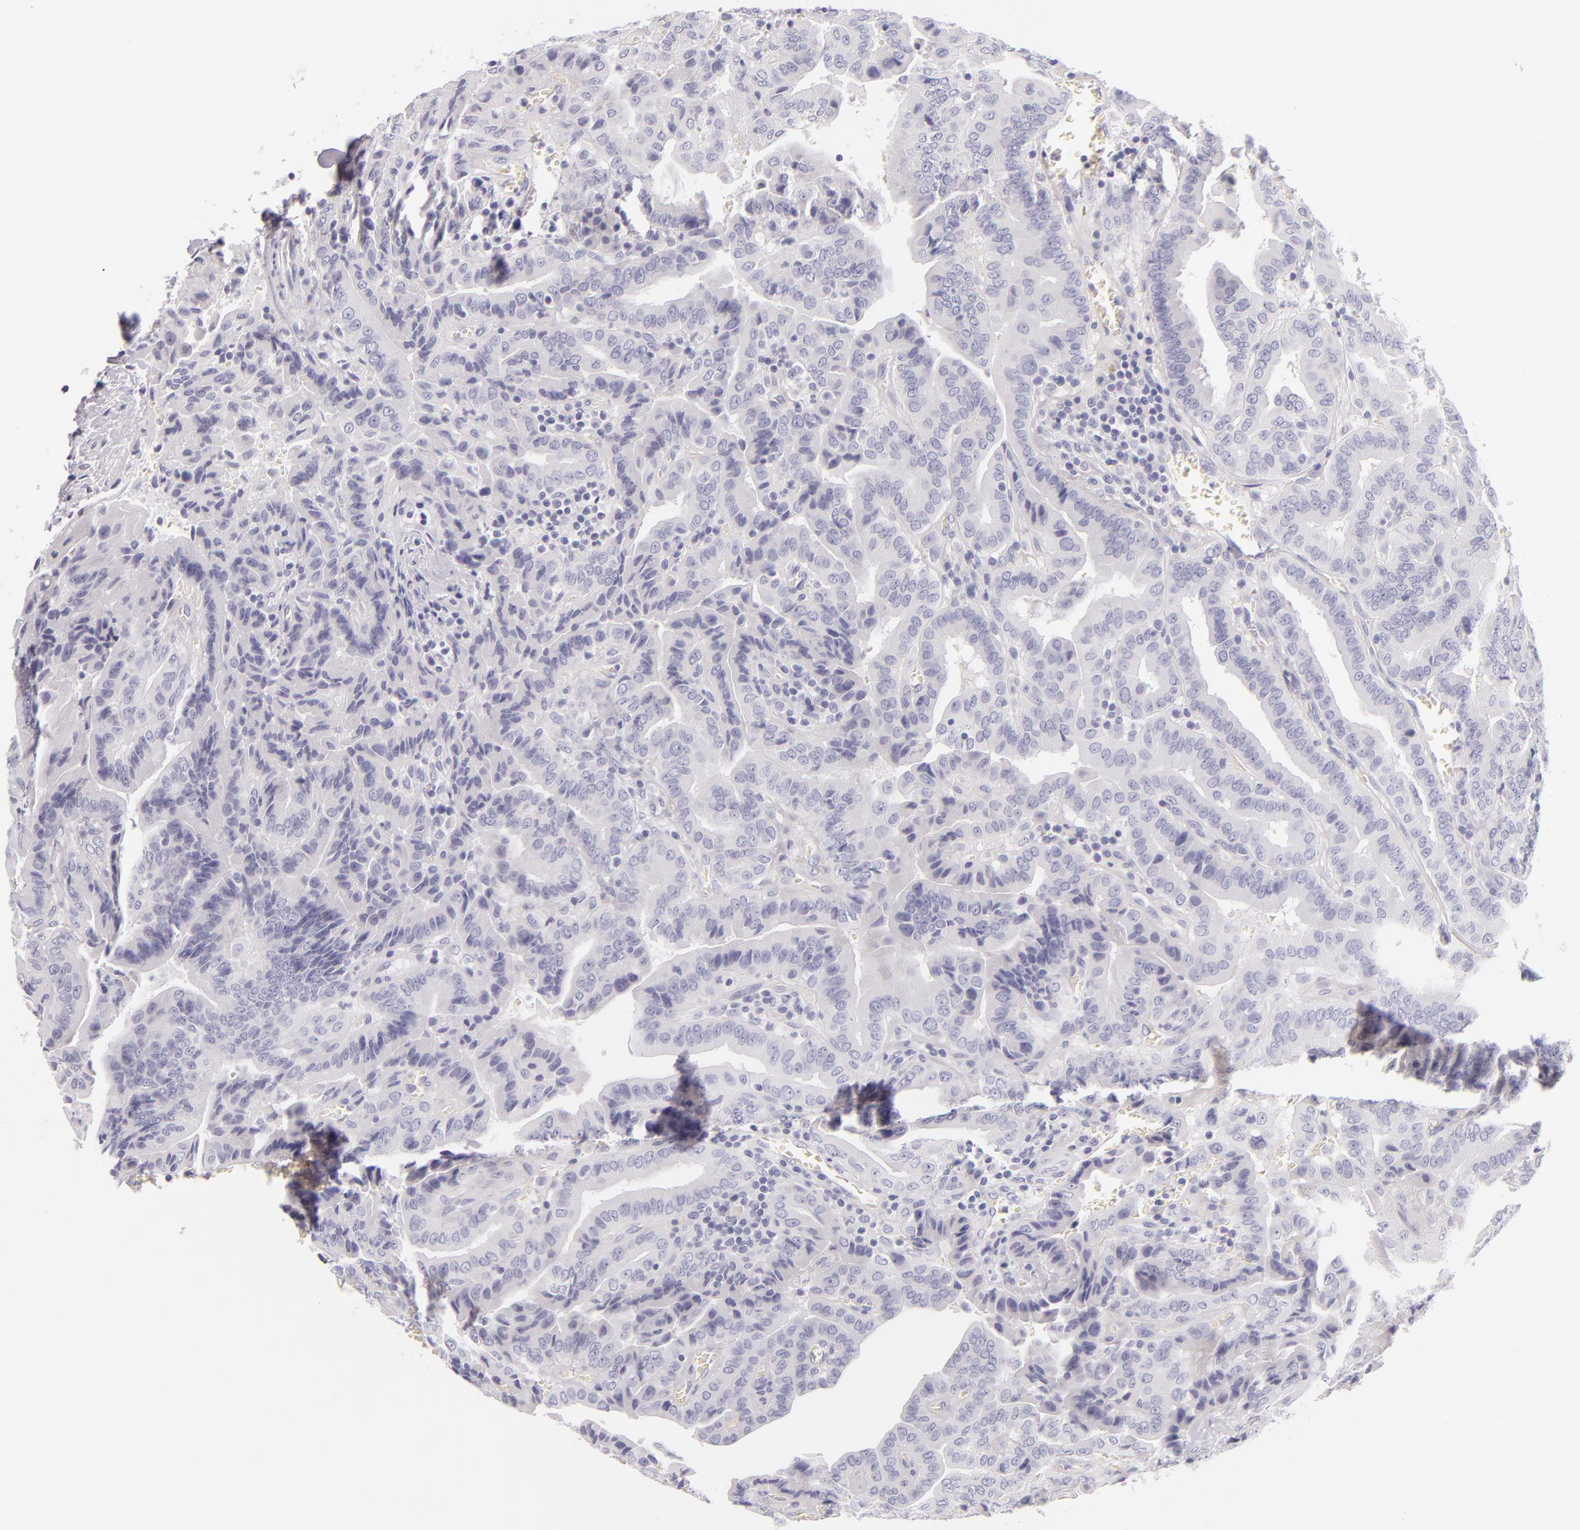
{"staining": {"intensity": "negative", "quantity": "none", "location": "none"}, "tissue": "thyroid cancer", "cell_type": "Tumor cells", "image_type": "cancer", "snomed": [{"axis": "morphology", "description": "Papillary adenocarcinoma, NOS"}, {"axis": "topography", "description": "Thyroid gland"}], "caption": "This is an immunohistochemistry (IHC) histopathology image of thyroid papillary adenocarcinoma. There is no positivity in tumor cells.", "gene": "INA", "patient": {"sex": "female", "age": 71}}